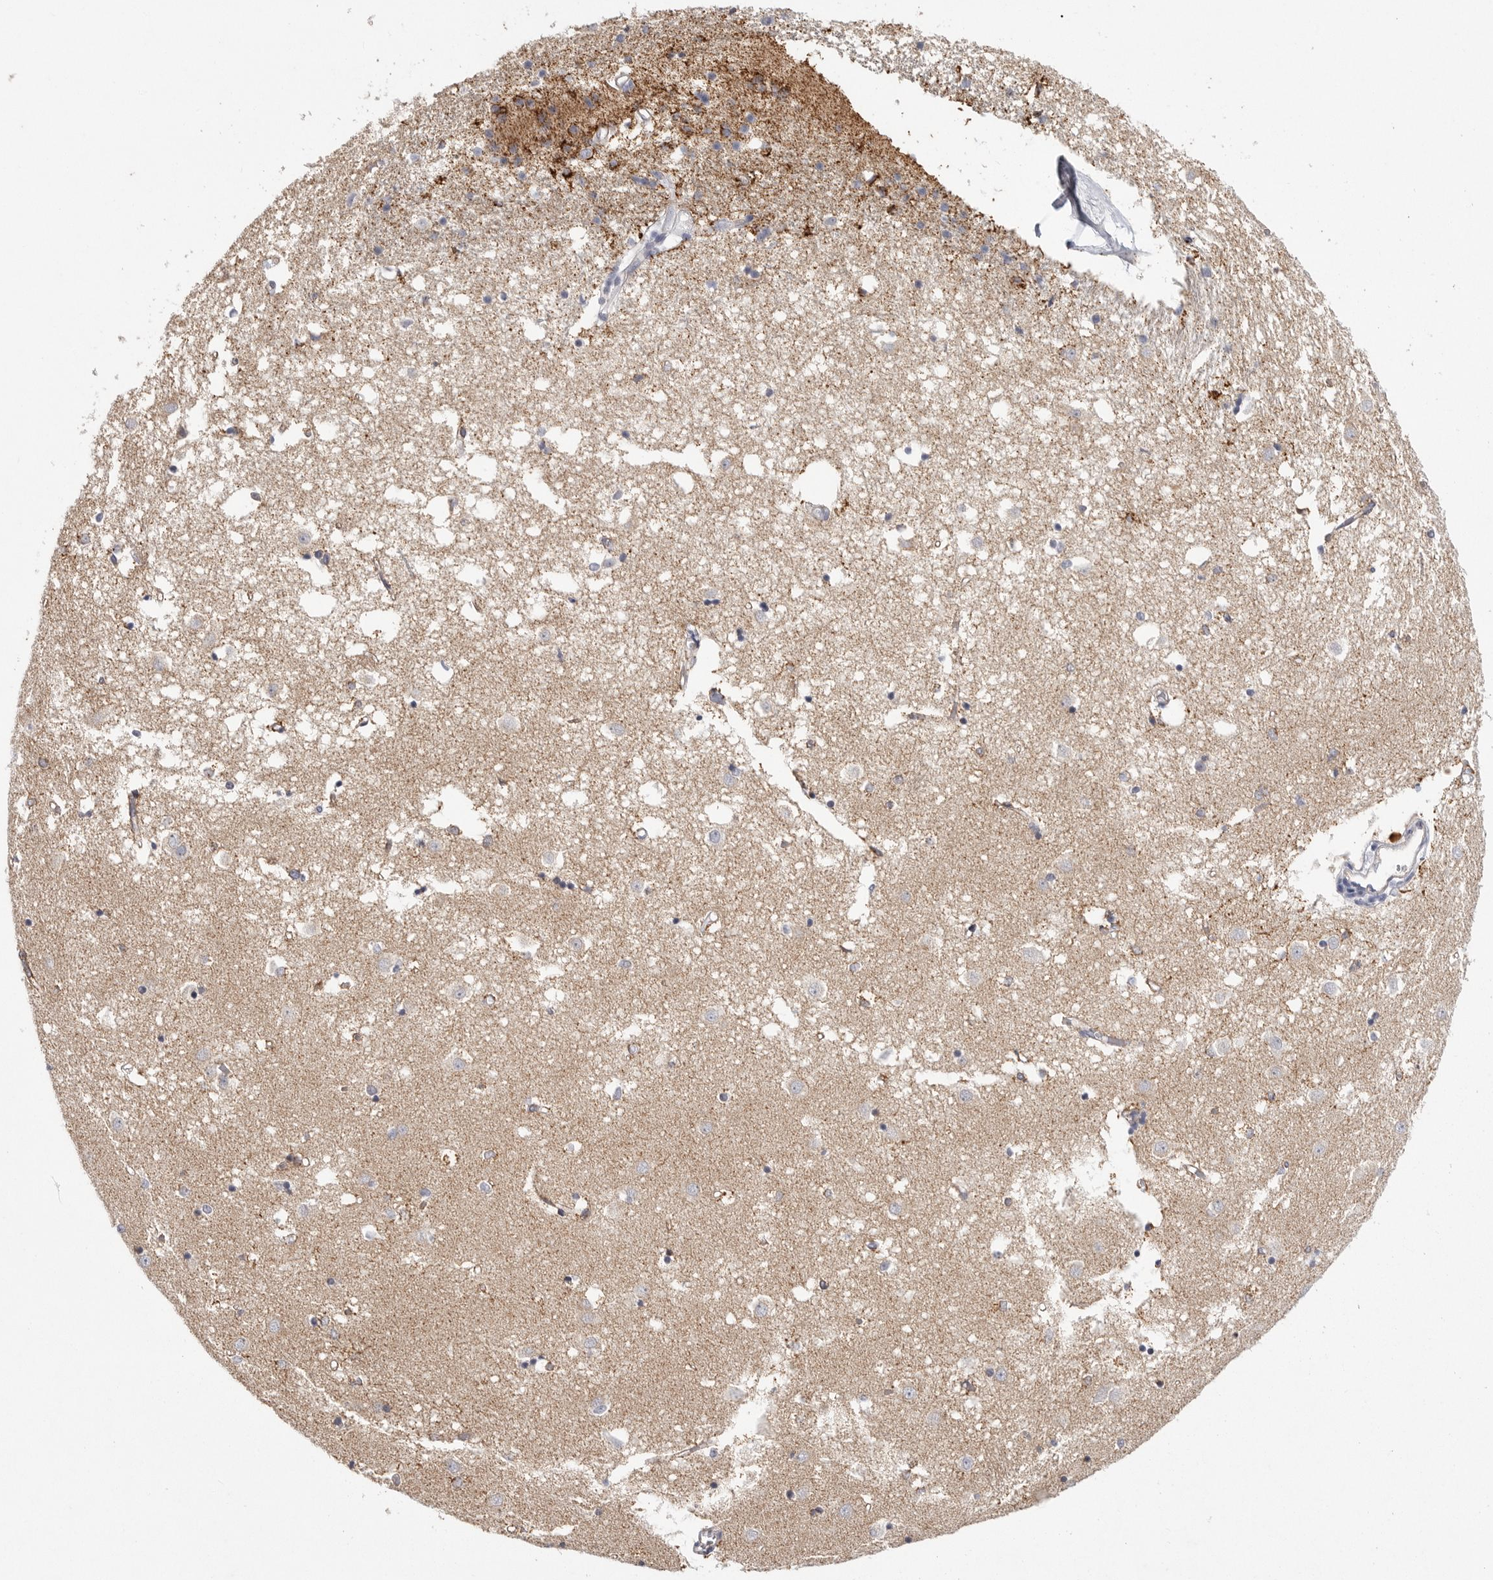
{"staining": {"intensity": "moderate", "quantity": "<25%", "location": "cytoplasmic/membranous"}, "tissue": "caudate", "cell_type": "Glial cells", "image_type": "normal", "snomed": [{"axis": "morphology", "description": "Normal tissue, NOS"}, {"axis": "topography", "description": "Lateral ventricle wall"}], "caption": "IHC (DAB) staining of benign caudate demonstrates moderate cytoplasmic/membranous protein expression in about <25% of glial cells. The protein of interest is stained brown, and the nuclei are stained in blue (DAB IHC with brightfield microscopy, high magnification).", "gene": "ELP3", "patient": {"sex": "male", "age": 45}}